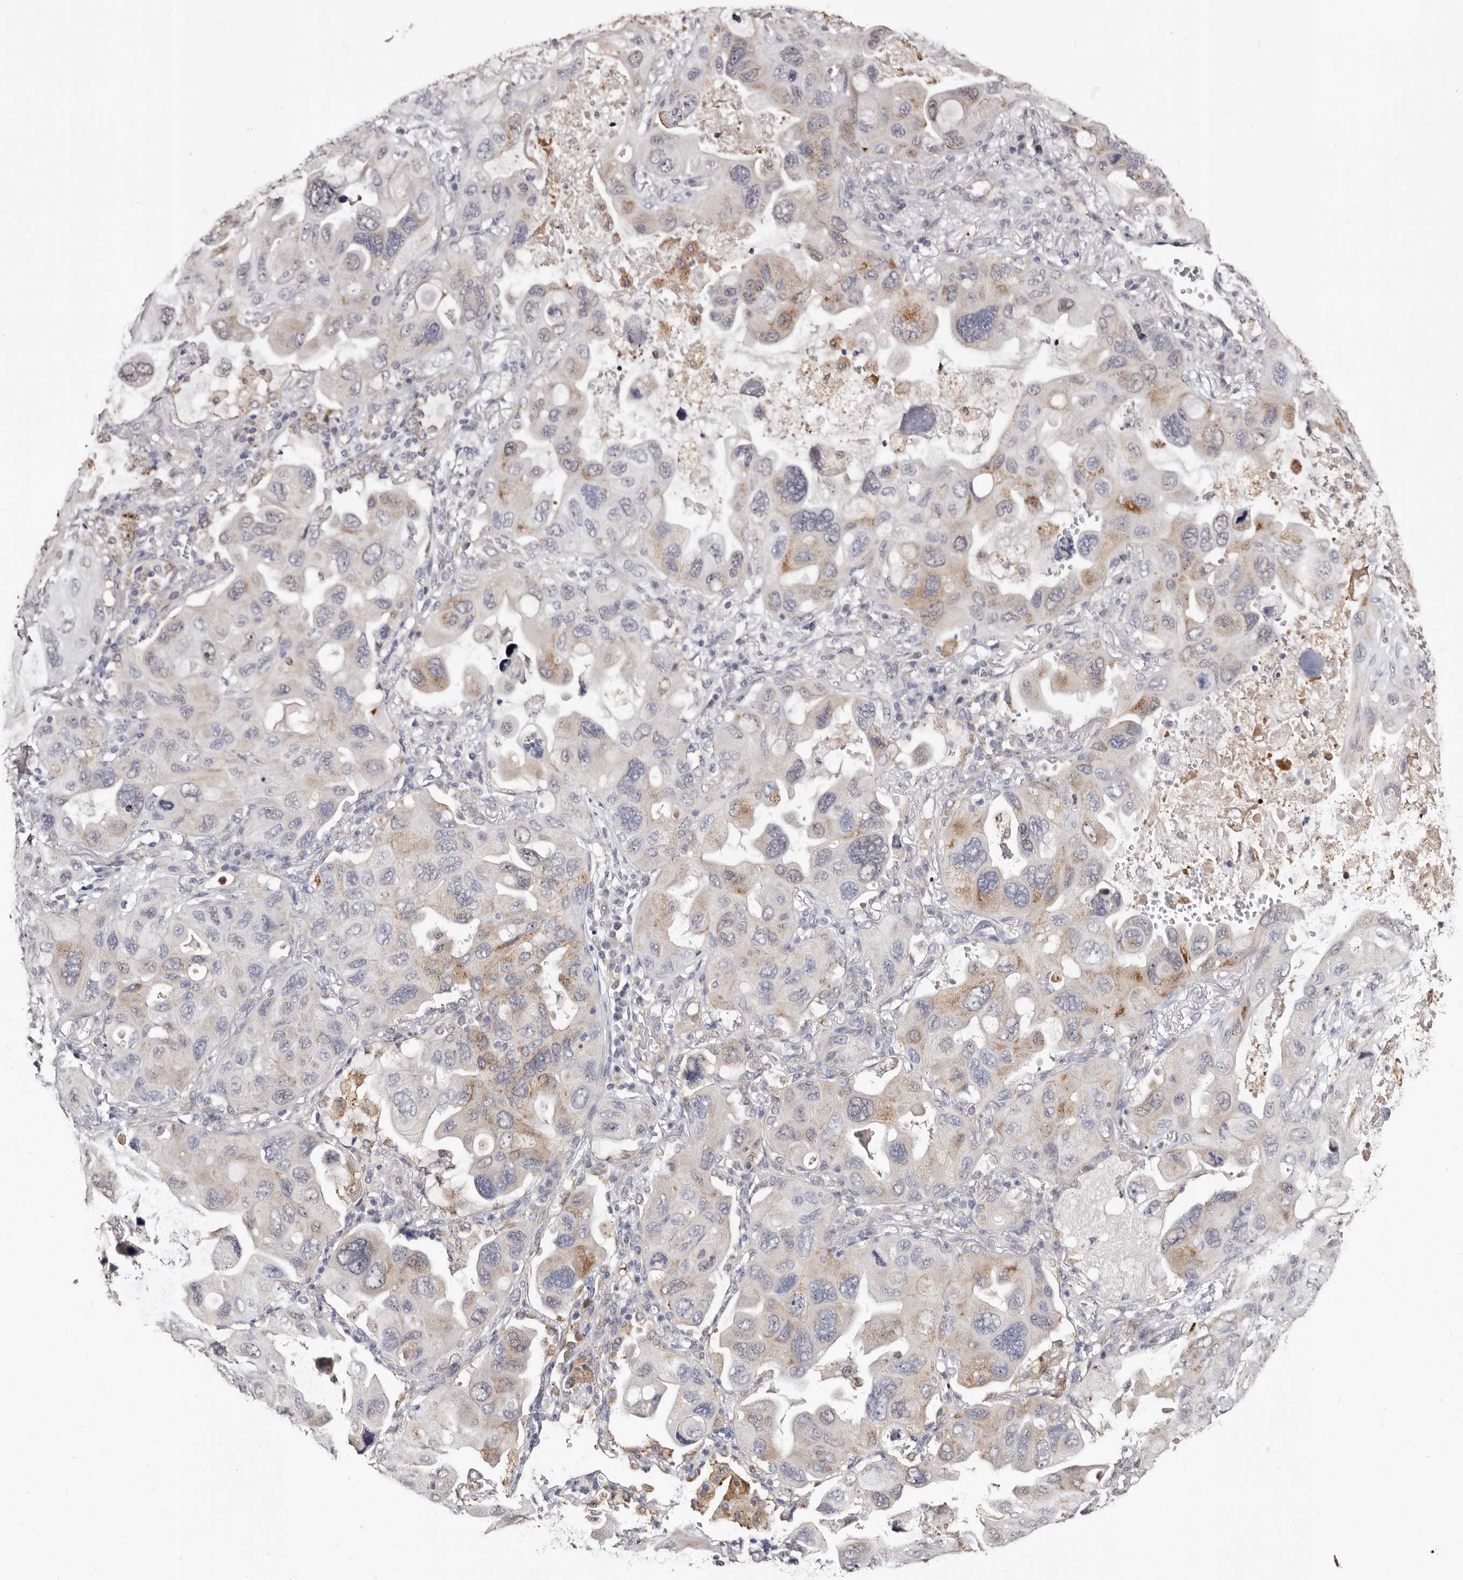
{"staining": {"intensity": "moderate", "quantity": "<25%", "location": "cytoplasmic/membranous"}, "tissue": "lung cancer", "cell_type": "Tumor cells", "image_type": "cancer", "snomed": [{"axis": "morphology", "description": "Squamous cell carcinoma, NOS"}, {"axis": "topography", "description": "Lung"}], "caption": "Lung cancer (squamous cell carcinoma) stained for a protein shows moderate cytoplasmic/membranous positivity in tumor cells.", "gene": "PTAFR", "patient": {"sex": "female", "age": 73}}